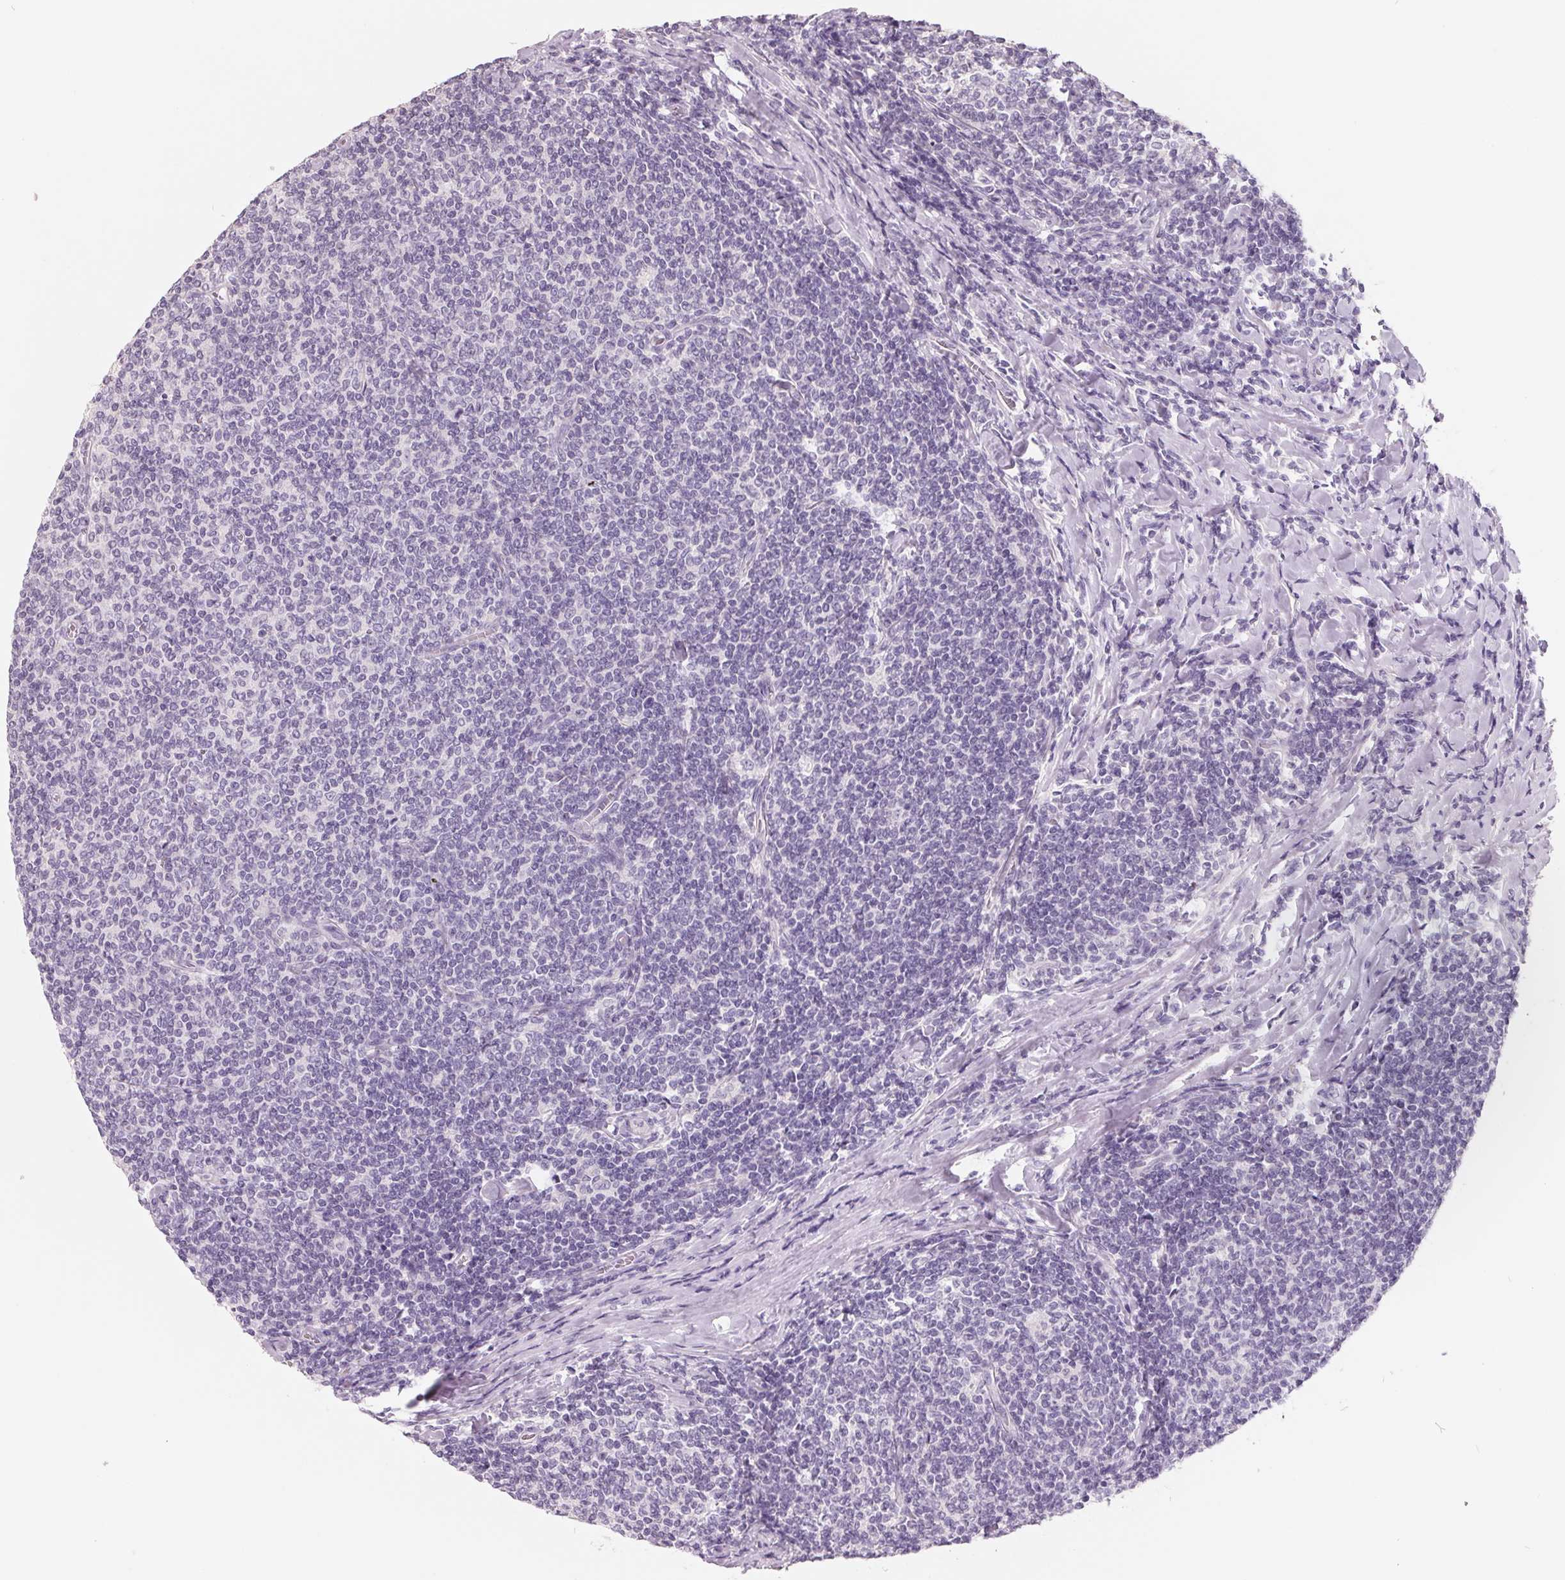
{"staining": {"intensity": "negative", "quantity": "none", "location": "none"}, "tissue": "lymphoma", "cell_type": "Tumor cells", "image_type": "cancer", "snomed": [{"axis": "morphology", "description": "Malignant lymphoma, non-Hodgkin's type, Low grade"}, {"axis": "topography", "description": "Lymph node"}], "caption": "The immunohistochemistry (IHC) micrograph has no significant staining in tumor cells of lymphoma tissue. (Stains: DAB (3,3'-diaminobenzidine) immunohistochemistry with hematoxylin counter stain, Microscopy: brightfield microscopy at high magnification).", "gene": "FTCD", "patient": {"sex": "male", "age": 52}}